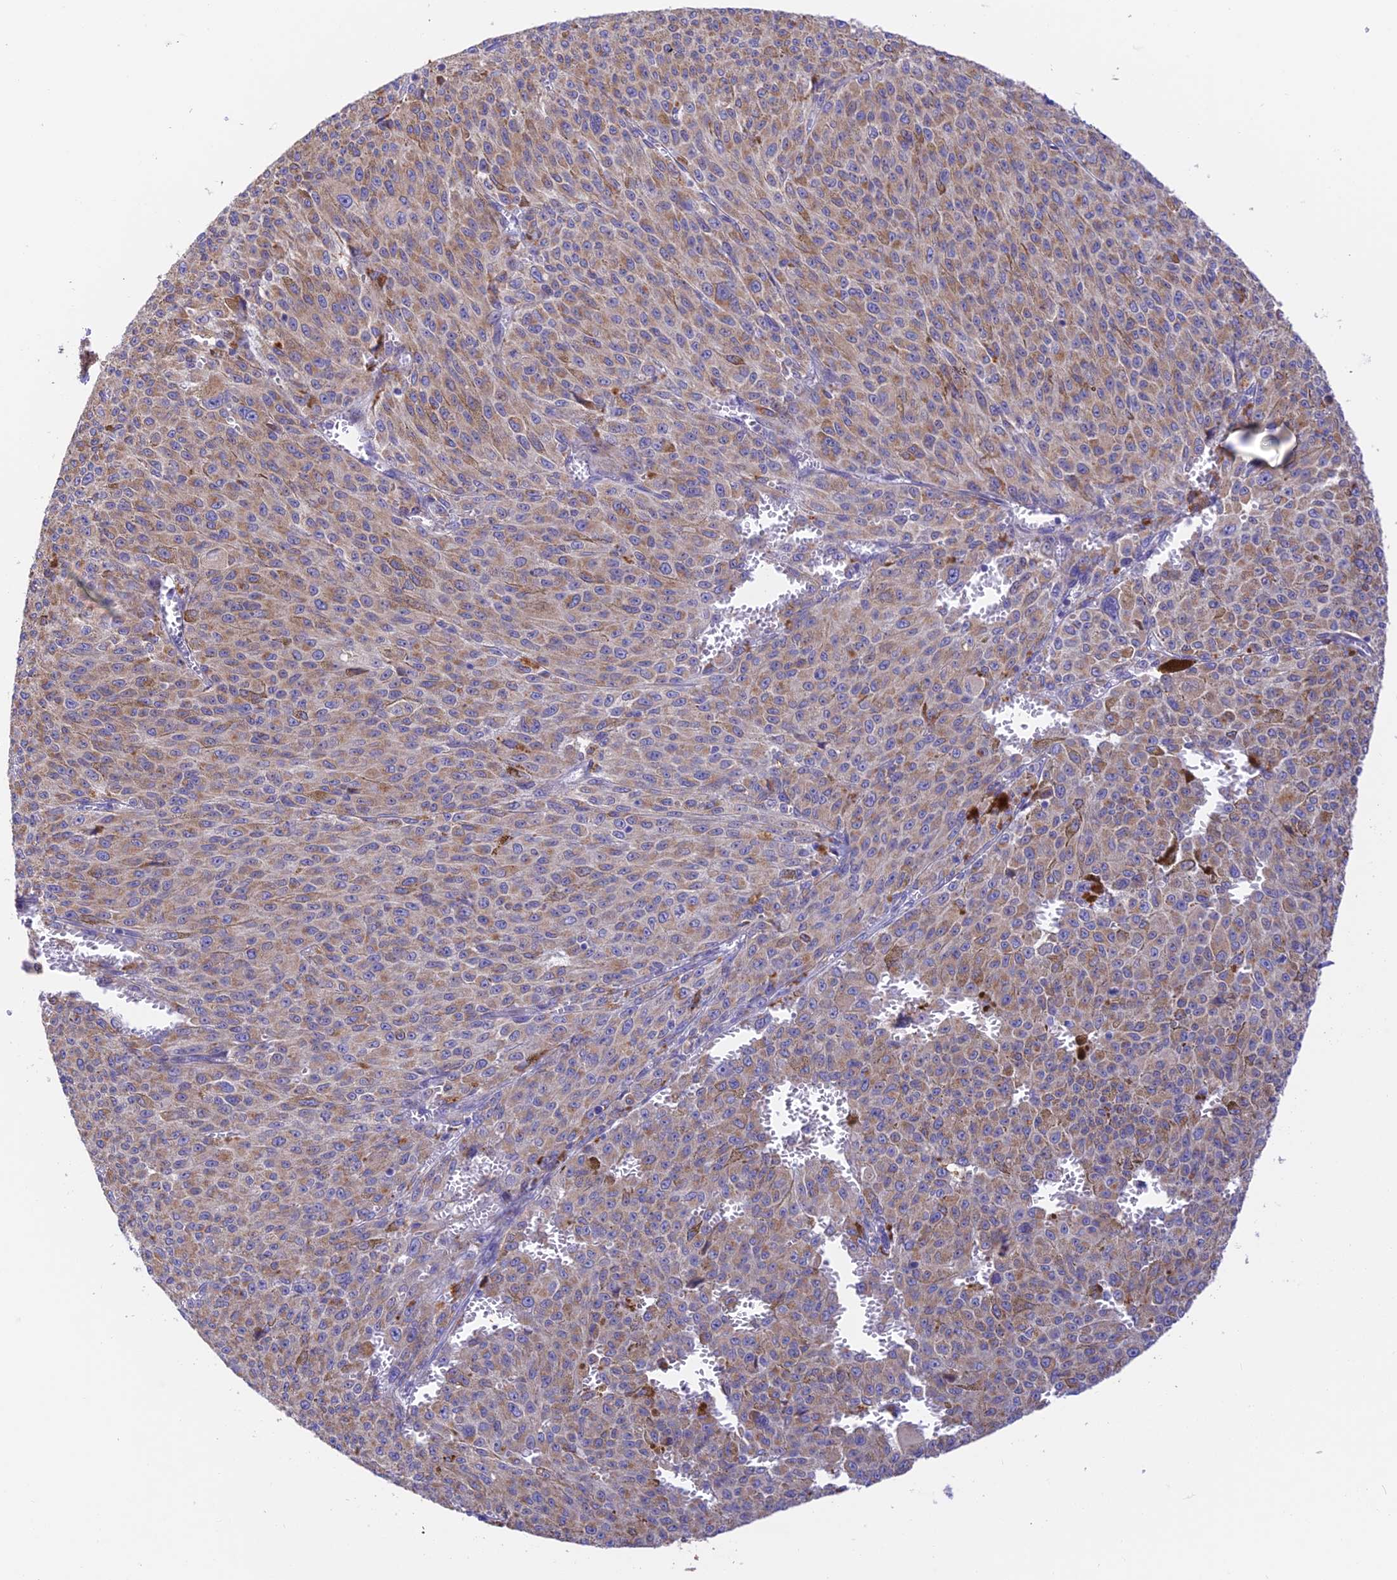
{"staining": {"intensity": "weak", "quantity": ">75%", "location": "cytoplasmic/membranous"}, "tissue": "melanoma", "cell_type": "Tumor cells", "image_type": "cancer", "snomed": [{"axis": "morphology", "description": "Malignant melanoma, NOS"}, {"axis": "topography", "description": "Skin"}], "caption": "The micrograph reveals immunohistochemical staining of malignant melanoma. There is weak cytoplasmic/membranous staining is seen in about >75% of tumor cells.", "gene": "VKORC1", "patient": {"sex": "female", "age": 52}}